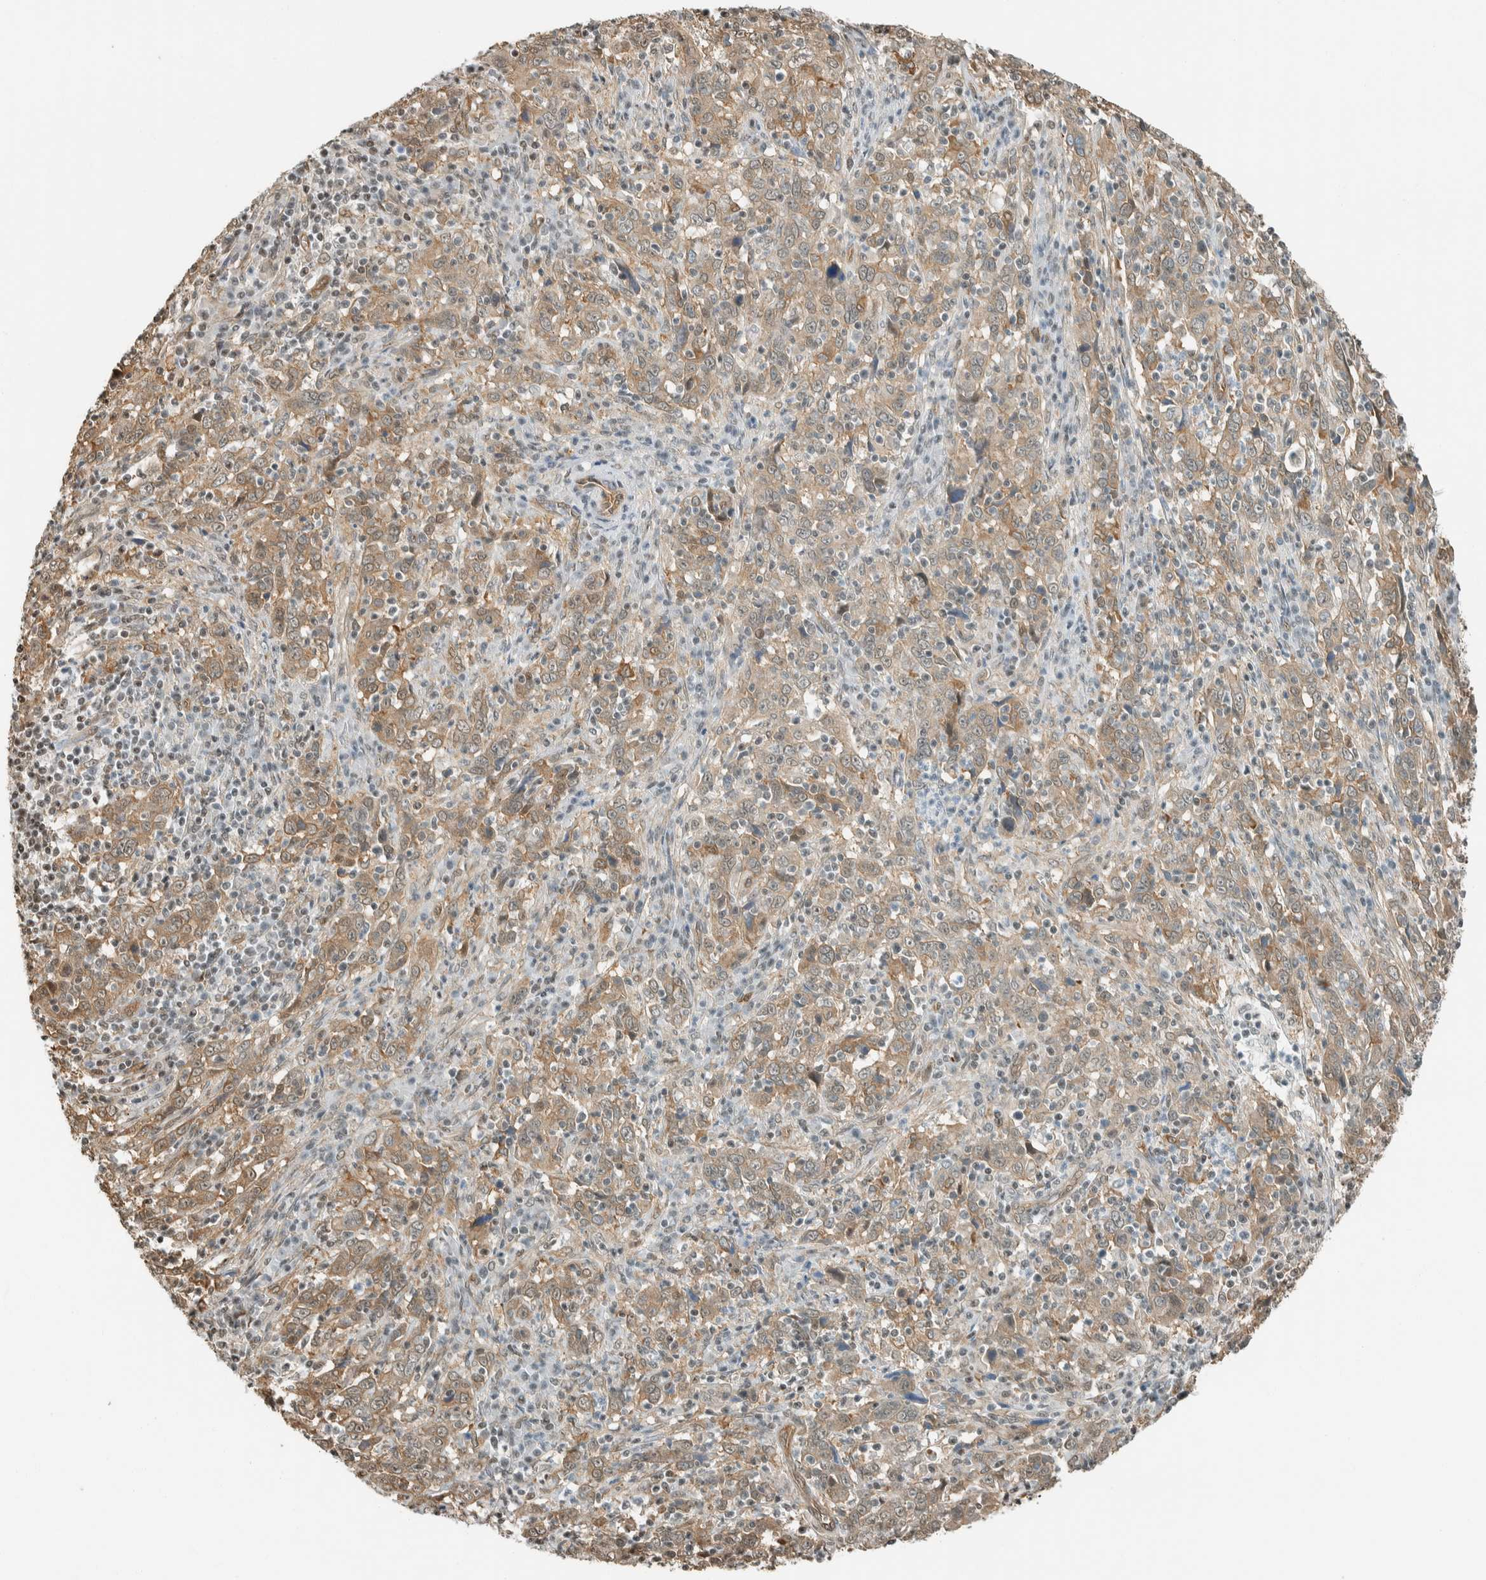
{"staining": {"intensity": "weak", "quantity": ">75%", "location": "cytoplasmic/membranous"}, "tissue": "cervical cancer", "cell_type": "Tumor cells", "image_type": "cancer", "snomed": [{"axis": "morphology", "description": "Squamous cell carcinoma, NOS"}, {"axis": "topography", "description": "Cervix"}], "caption": "DAB immunohistochemical staining of cervical squamous cell carcinoma reveals weak cytoplasmic/membranous protein expression in about >75% of tumor cells.", "gene": "NIBAN2", "patient": {"sex": "female", "age": 46}}